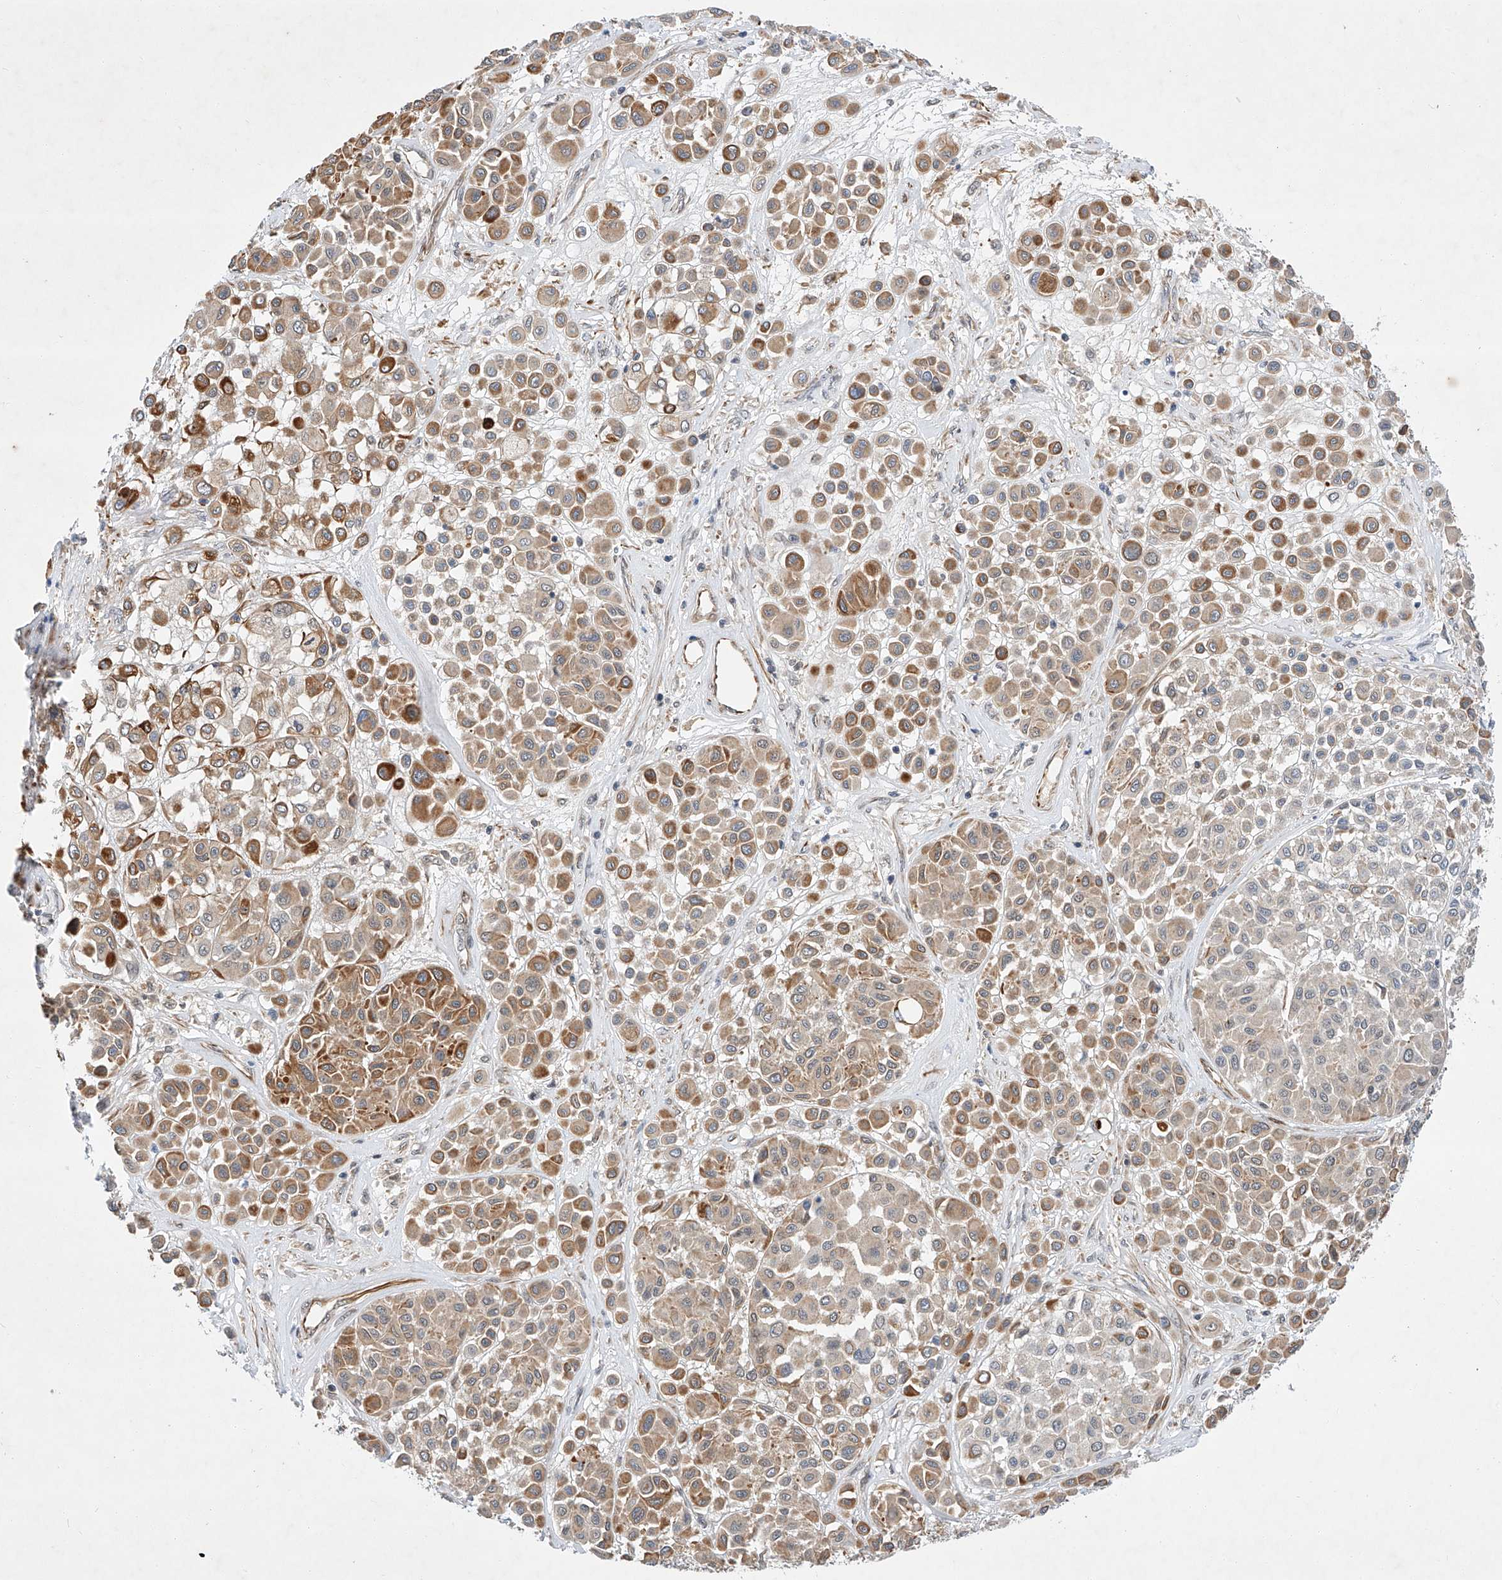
{"staining": {"intensity": "moderate", "quantity": ">75%", "location": "cytoplasmic/membranous"}, "tissue": "melanoma", "cell_type": "Tumor cells", "image_type": "cancer", "snomed": [{"axis": "morphology", "description": "Malignant melanoma, Metastatic site"}, {"axis": "topography", "description": "Soft tissue"}], "caption": "Melanoma stained with immunohistochemistry (IHC) shows moderate cytoplasmic/membranous staining in about >75% of tumor cells. (brown staining indicates protein expression, while blue staining denotes nuclei).", "gene": "AMD1", "patient": {"sex": "male", "age": 41}}